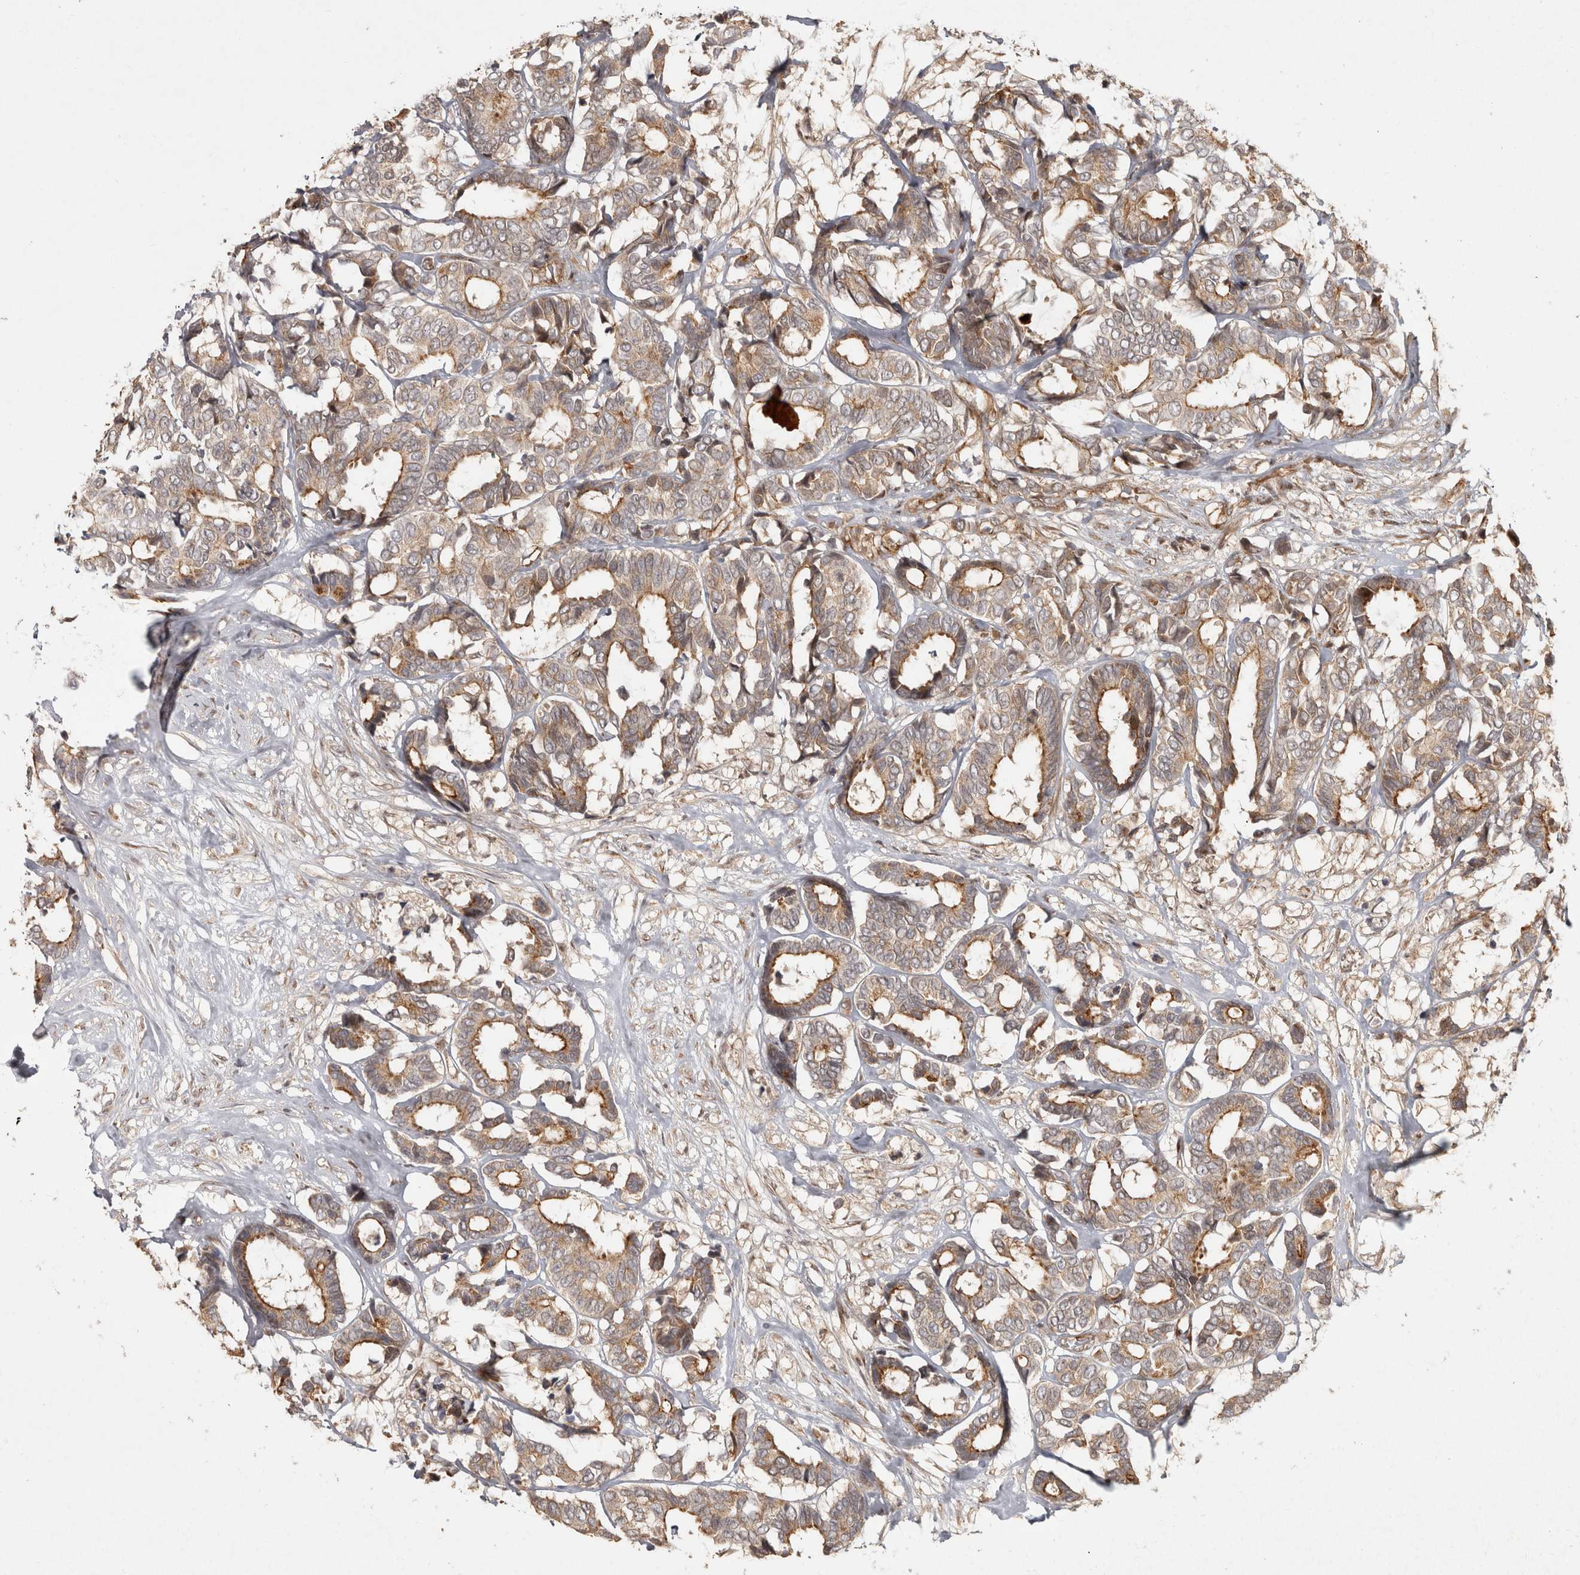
{"staining": {"intensity": "moderate", "quantity": ">75%", "location": "cytoplasmic/membranous"}, "tissue": "breast cancer", "cell_type": "Tumor cells", "image_type": "cancer", "snomed": [{"axis": "morphology", "description": "Duct carcinoma"}, {"axis": "topography", "description": "Breast"}], "caption": "The micrograph reveals immunohistochemical staining of breast cancer (invasive ductal carcinoma). There is moderate cytoplasmic/membranous staining is identified in approximately >75% of tumor cells. (IHC, brightfield microscopy, high magnification).", "gene": "CAMSAP2", "patient": {"sex": "female", "age": 87}}